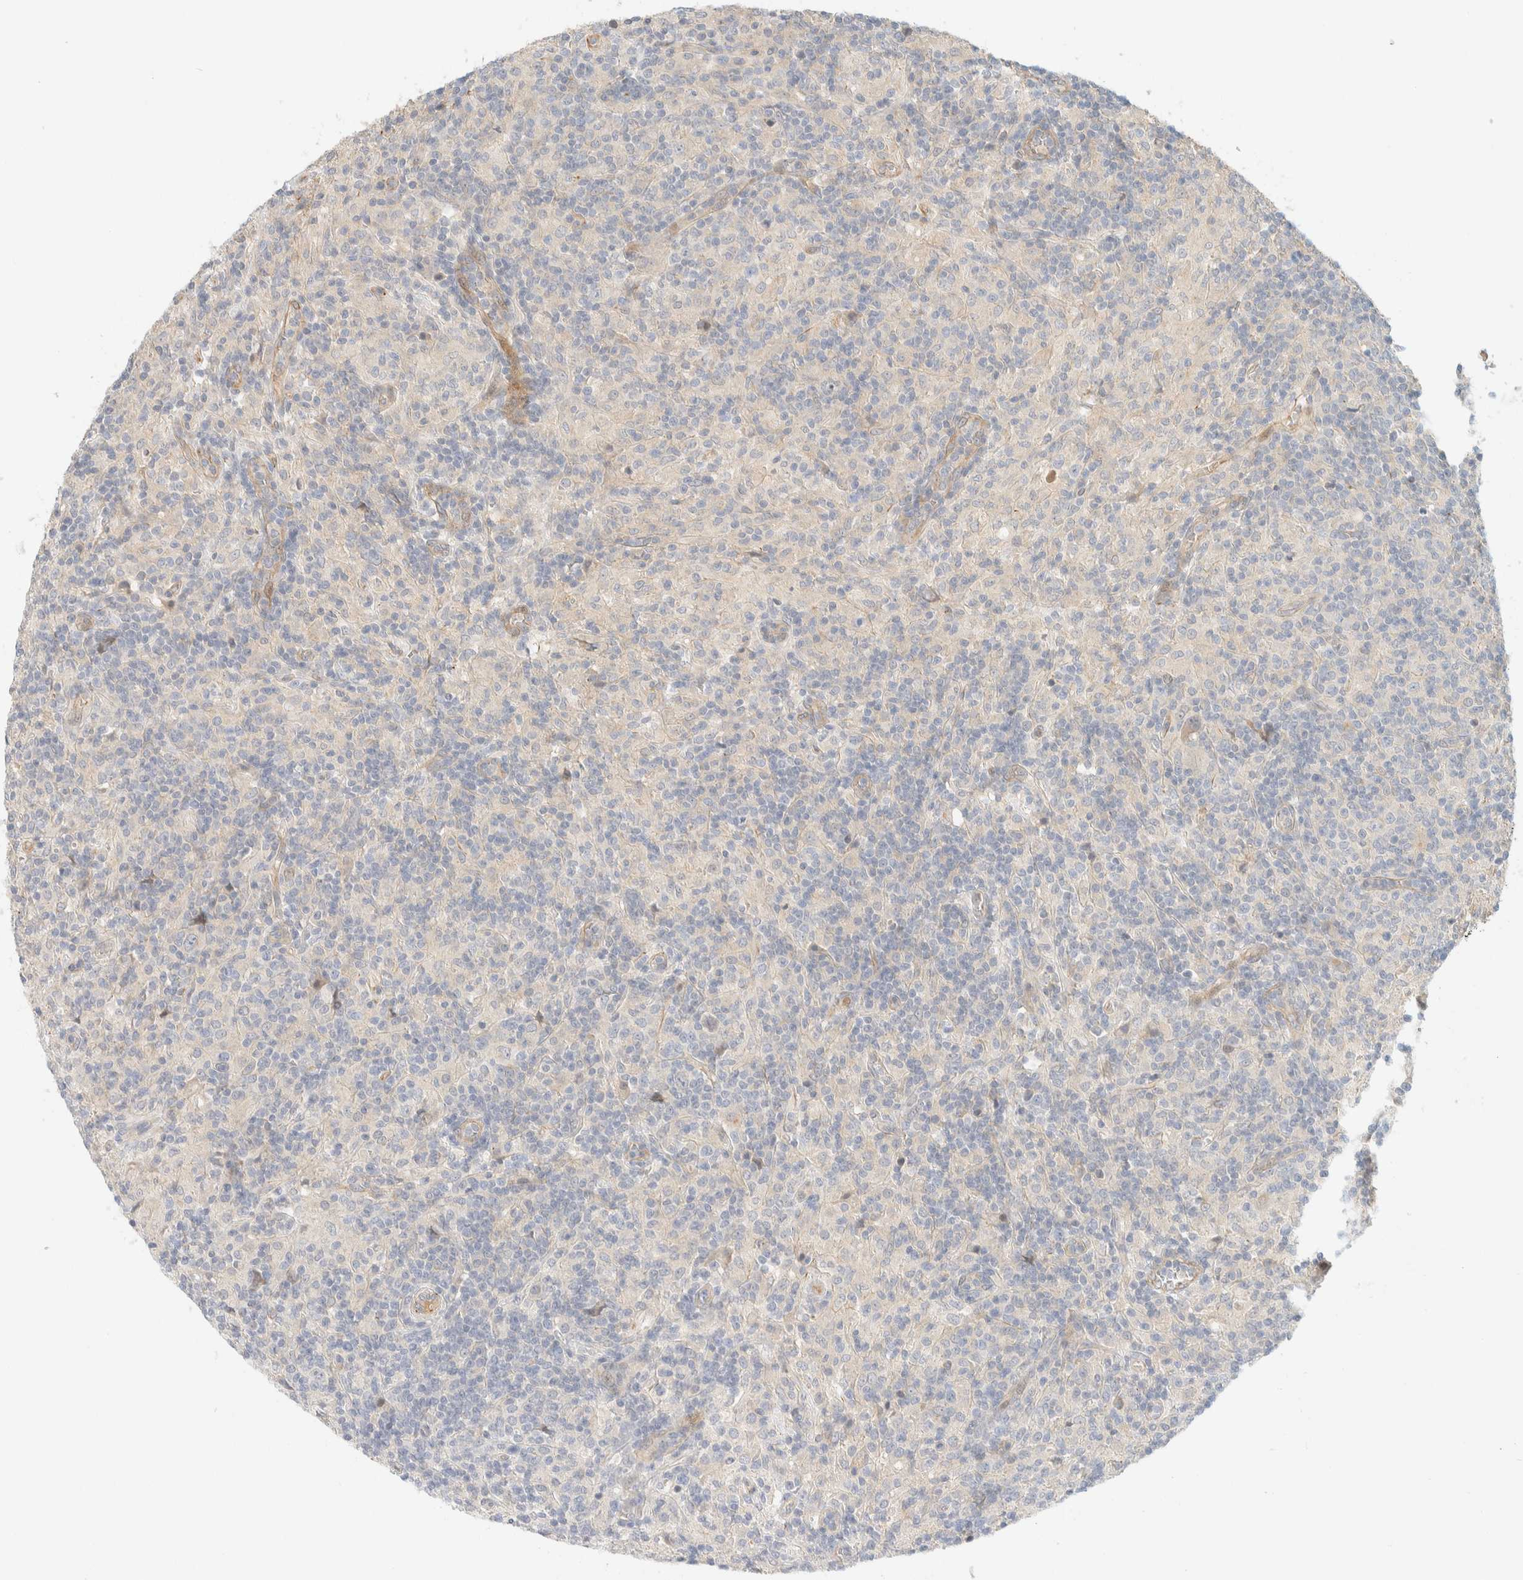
{"staining": {"intensity": "negative", "quantity": "none", "location": "none"}, "tissue": "lymphoma", "cell_type": "Tumor cells", "image_type": "cancer", "snomed": [{"axis": "morphology", "description": "Hodgkin's disease, NOS"}, {"axis": "topography", "description": "Lymph node"}], "caption": "The histopathology image reveals no staining of tumor cells in lymphoma.", "gene": "FAT1", "patient": {"sex": "male", "age": 70}}